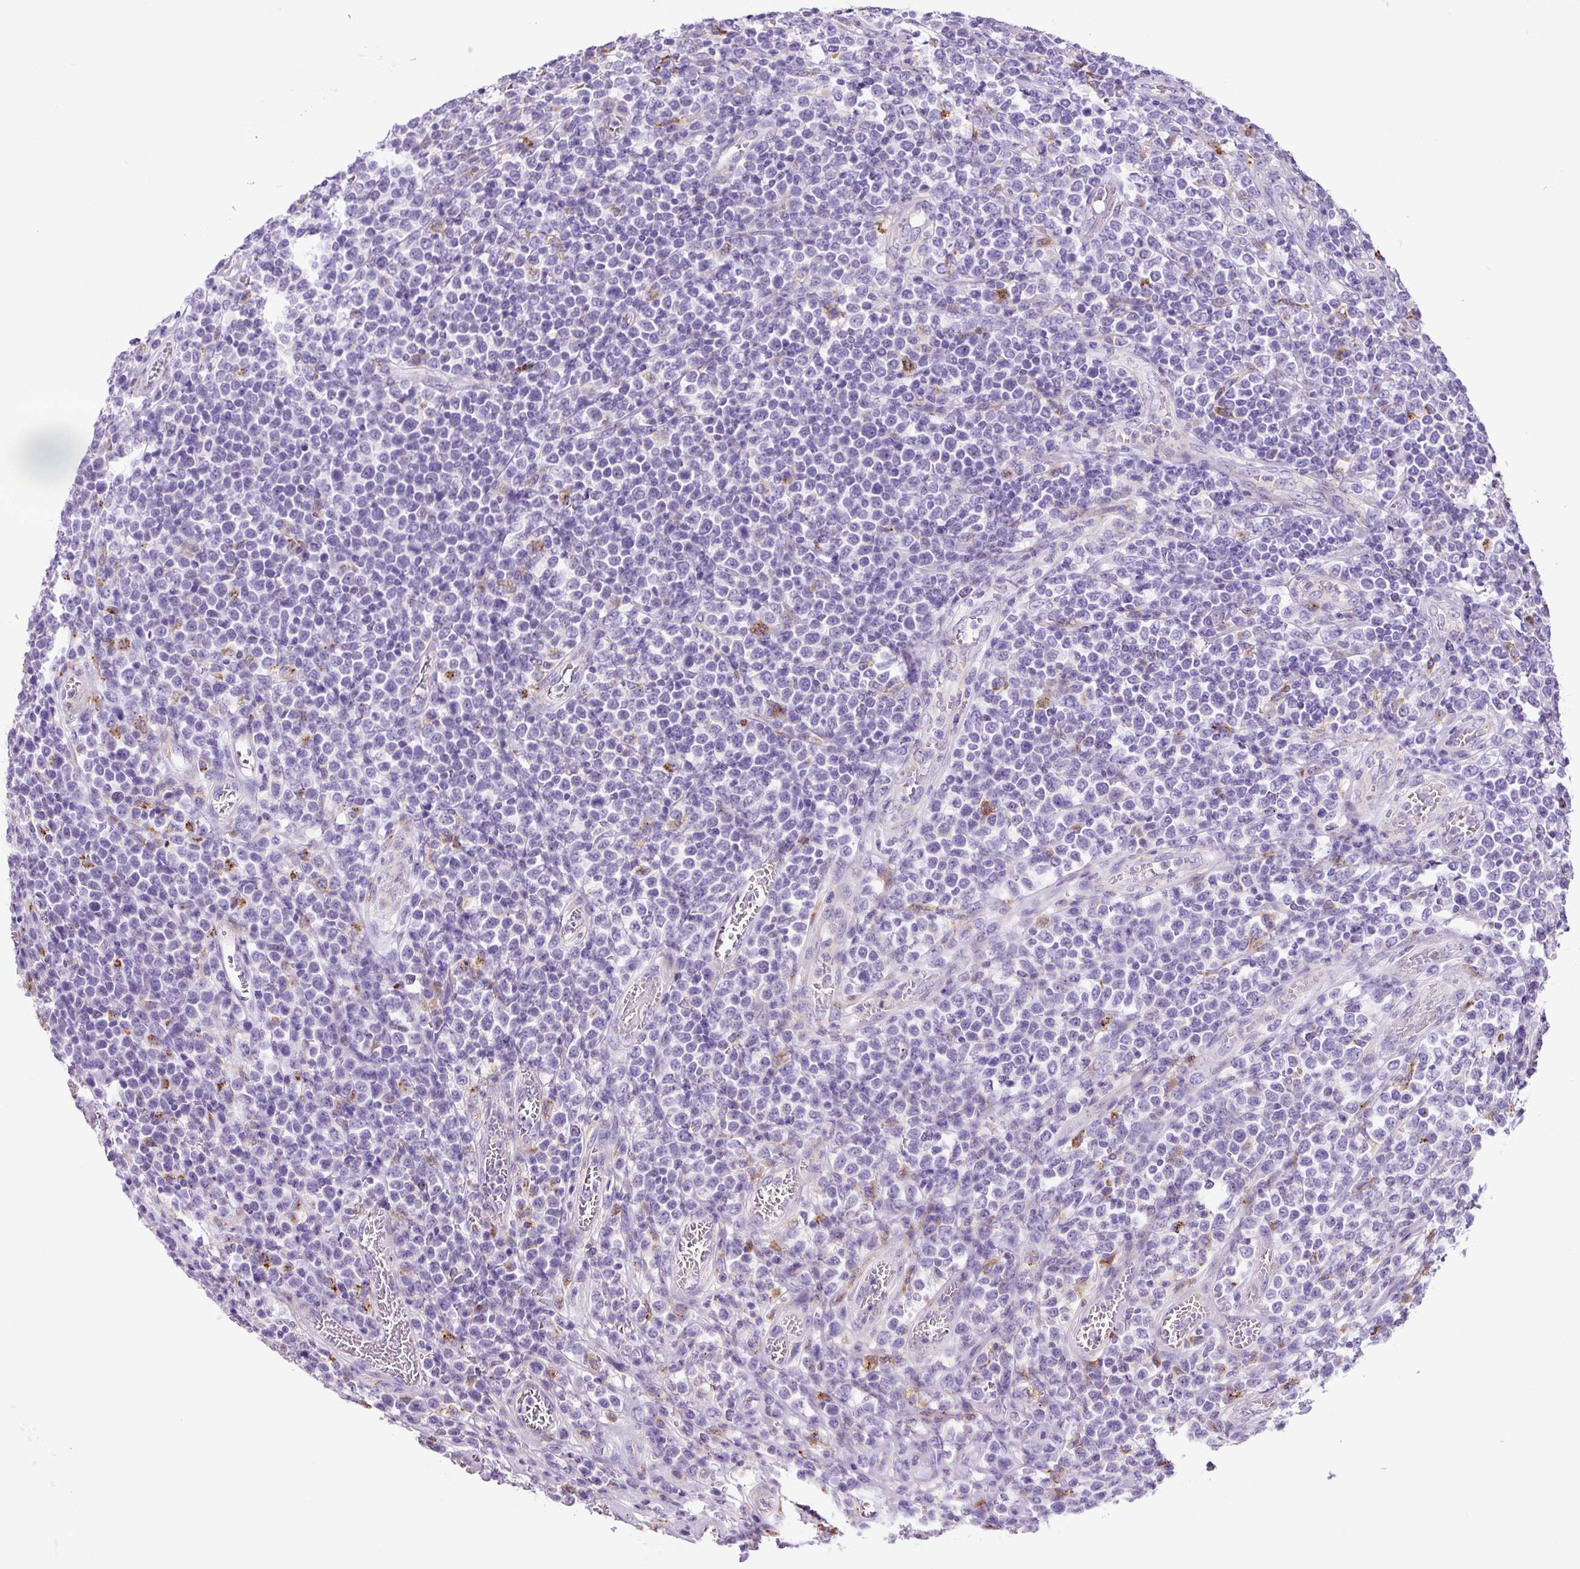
{"staining": {"intensity": "negative", "quantity": "none", "location": "none"}, "tissue": "lymphoma", "cell_type": "Tumor cells", "image_type": "cancer", "snomed": [{"axis": "morphology", "description": "Malignant lymphoma, non-Hodgkin's type, High grade"}, {"axis": "topography", "description": "Soft tissue"}], "caption": "Immunohistochemistry of malignant lymphoma, non-Hodgkin's type (high-grade) shows no positivity in tumor cells.", "gene": "LCN10", "patient": {"sex": "female", "age": 56}}